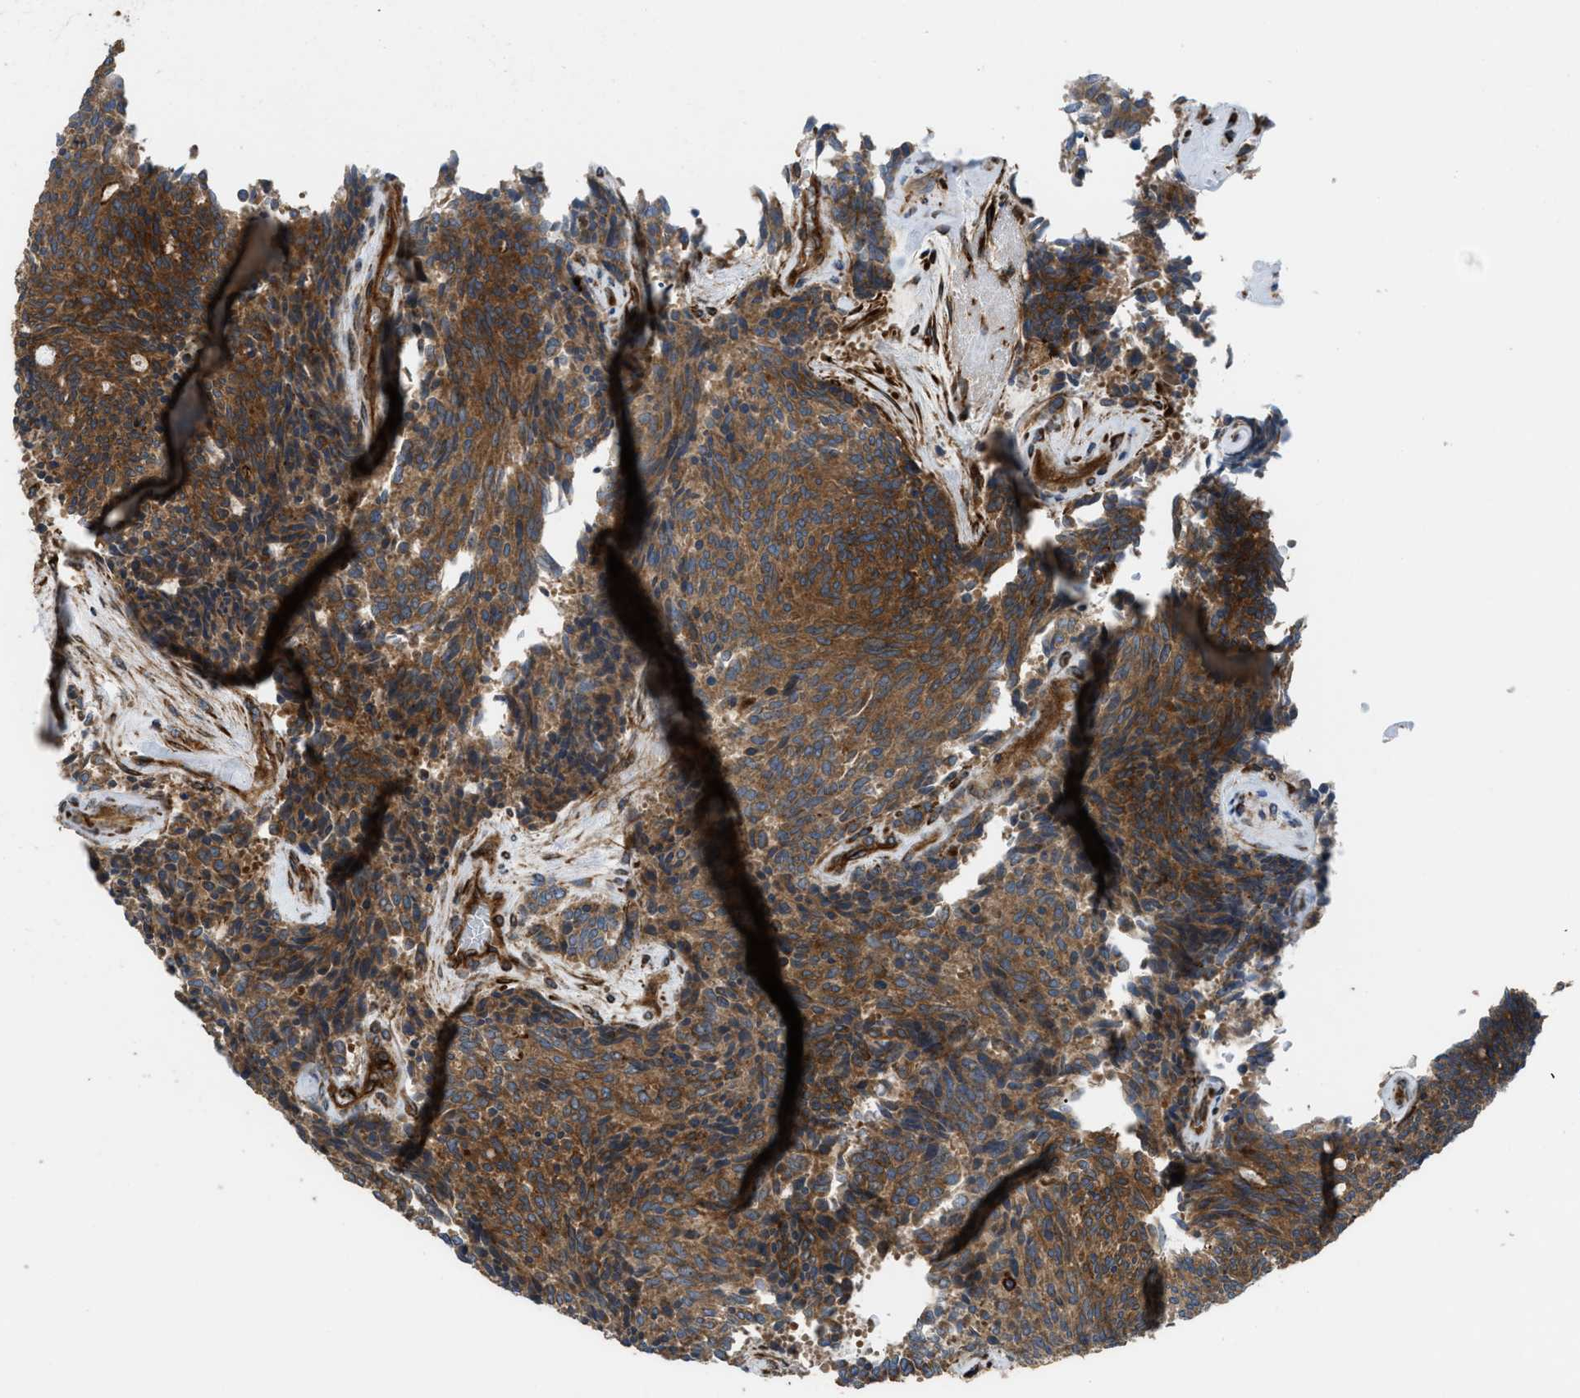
{"staining": {"intensity": "moderate", "quantity": ">75%", "location": "cytoplasmic/membranous"}, "tissue": "carcinoid", "cell_type": "Tumor cells", "image_type": "cancer", "snomed": [{"axis": "morphology", "description": "Carcinoid, malignant, NOS"}, {"axis": "topography", "description": "Pancreas"}], "caption": "A high-resolution photomicrograph shows immunohistochemistry staining of carcinoid, which exhibits moderate cytoplasmic/membranous positivity in about >75% of tumor cells.", "gene": "EGLN1", "patient": {"sex": "female", "age": 54}}